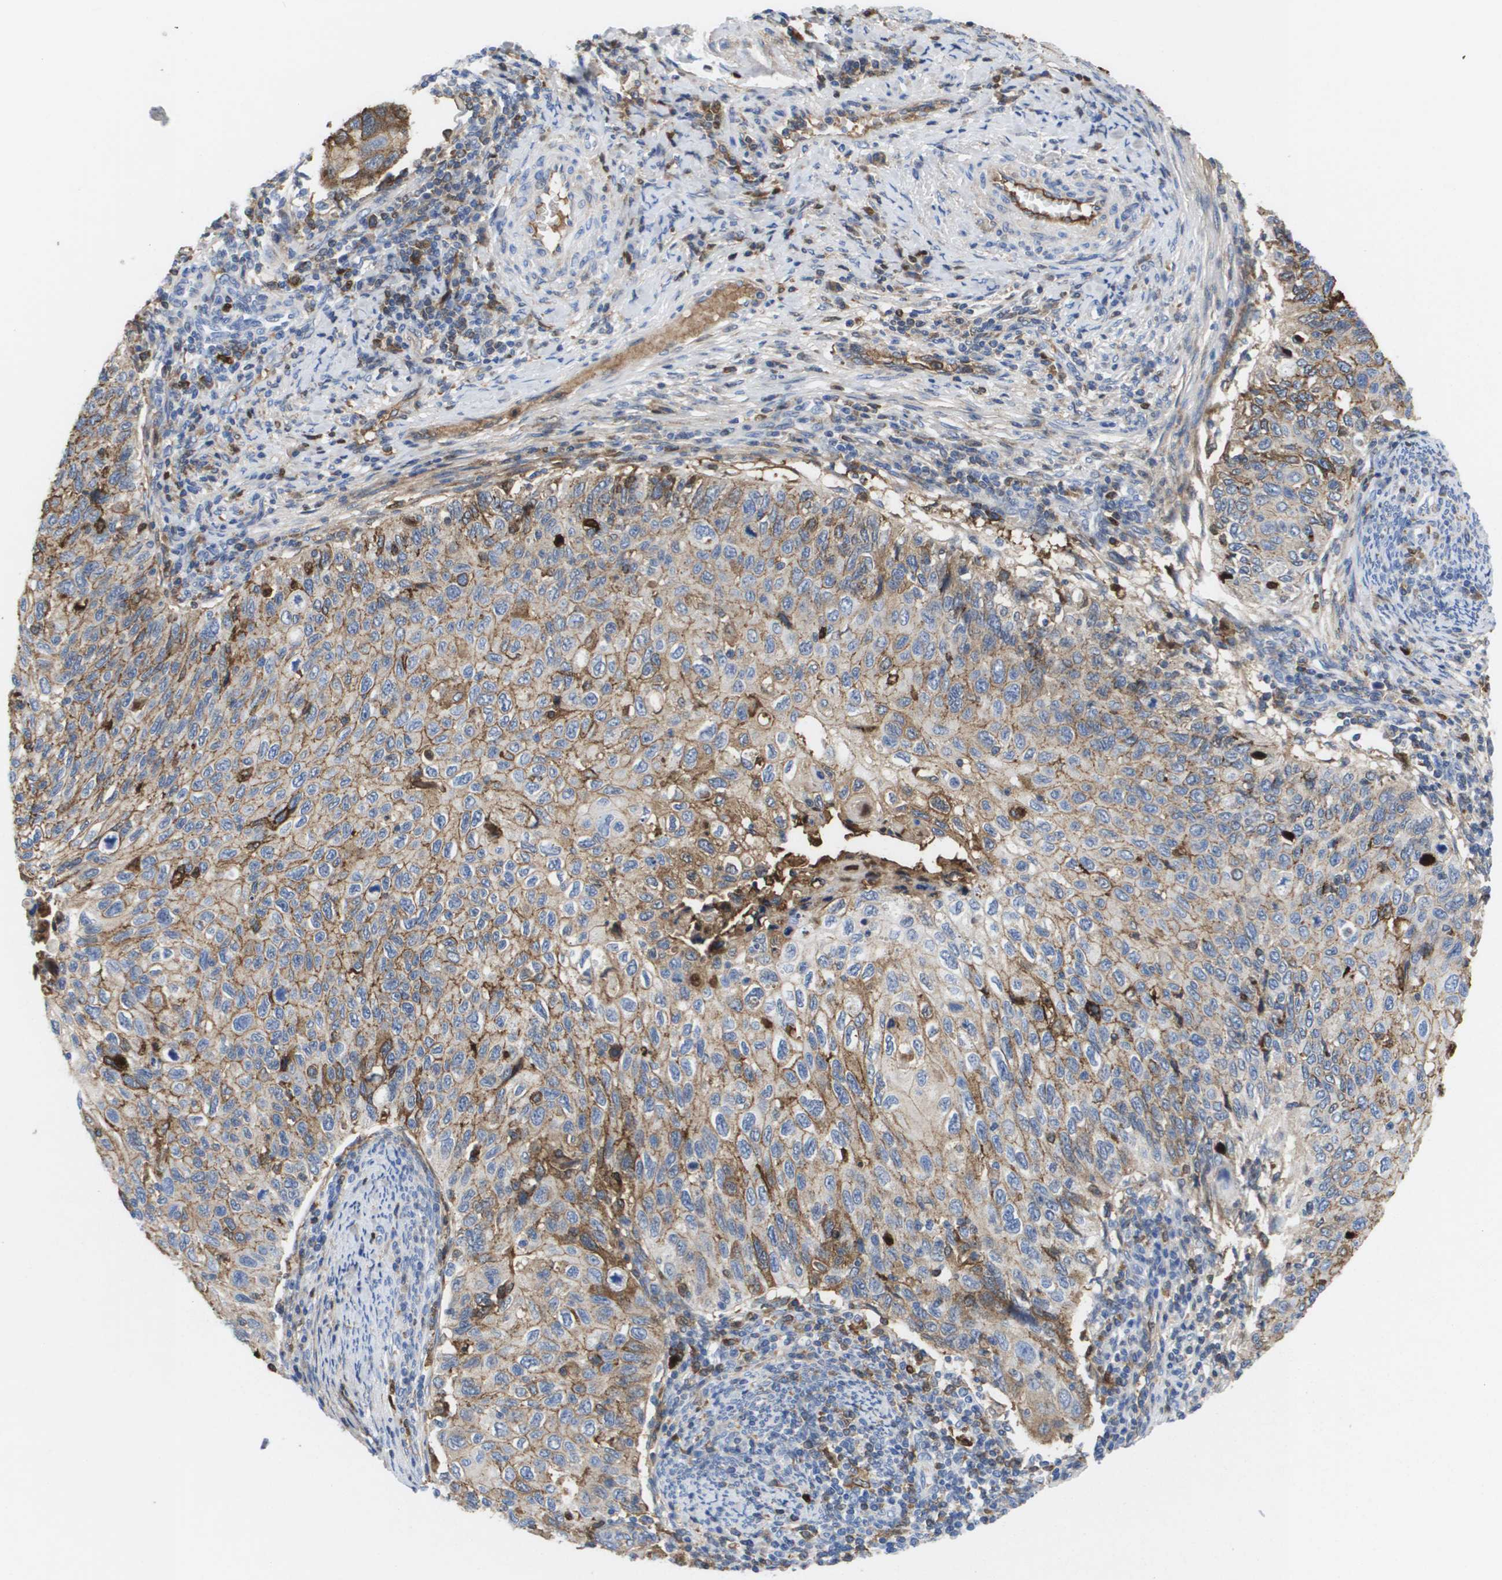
{"staining": {"intensity": "moderate", "quantity": ">75%", "location": "cytoplasmic/membranous"}, "tissue": "cervical cancer", "cell_type": "Tumor cells", "image_type": "cancer", "snomed": [{"axis": "morphology", "description": "Squamous cell carcinoma, NOS"}, {"axis": "topography", "description": "Cervix"}], "caption": "Cervical cancer (squamous cell carcinoma) stained with immunohistochemistry shows moderate cytoplasmic/membranous positivity in approximately >75% of tumor cells.", "gene": "SERPINC1", "patient": {"sex": "female", "age": 70}}